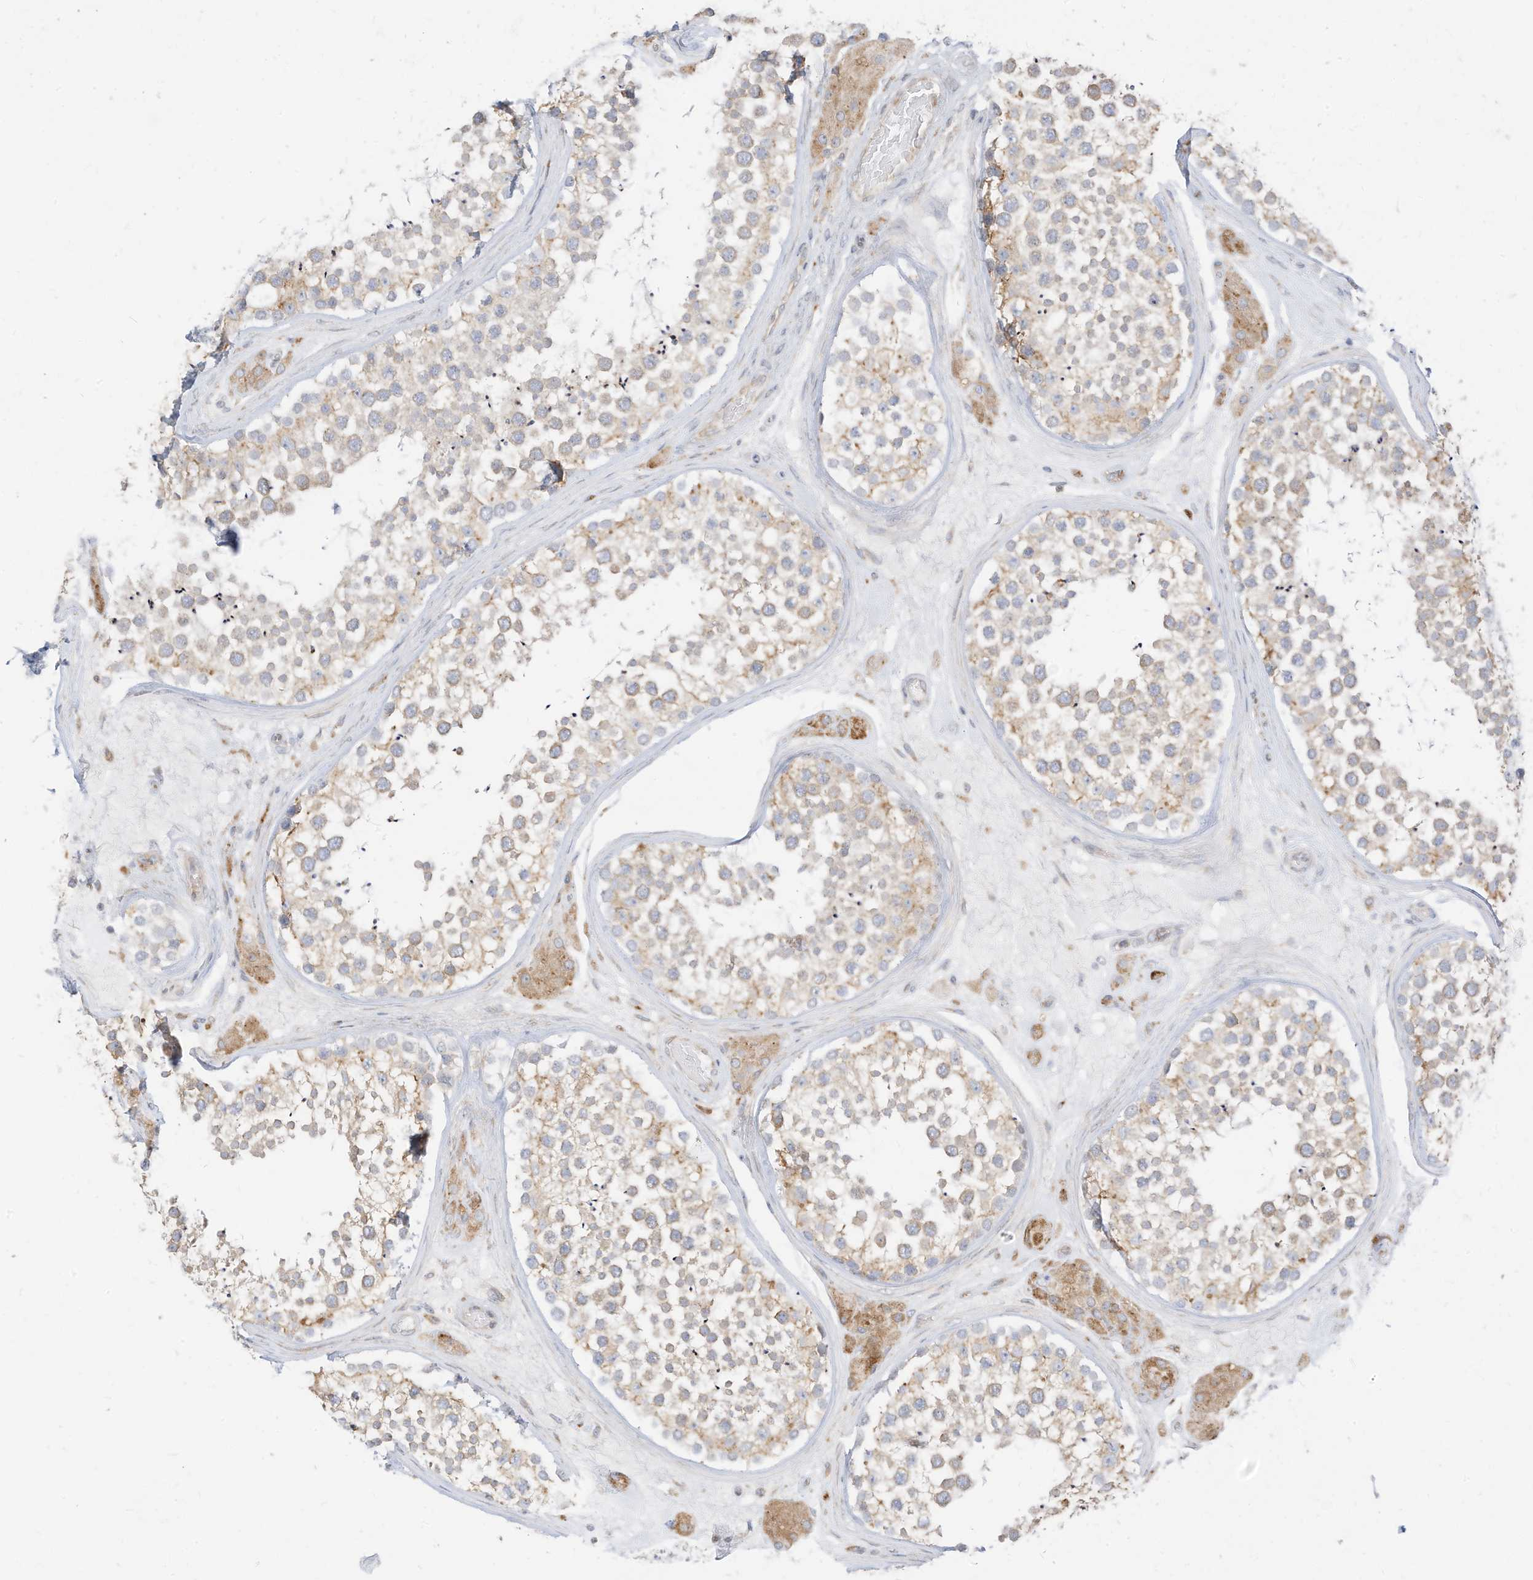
{"staining": {"intensity": "moderate", "quantity": "25%-75%", "location": "cytoplasmic/membranous"}, "tissue": "testis", "cell_type": "Cells in seminiferous ducts", "image_type": "normal", "snomed": [{"axis": "morphology", "description": "Normal tissue, NOS"}, {"axis": "topography", "description": "Testis"}], "caption": "This is an image of IHC staining of unremarkable testis, which shows moderate staining in the cytoplasmic/membranous of cells in seminiferous ducts.", "gene": "STT3A", "patient": {"sex": "male", "age": 46}}